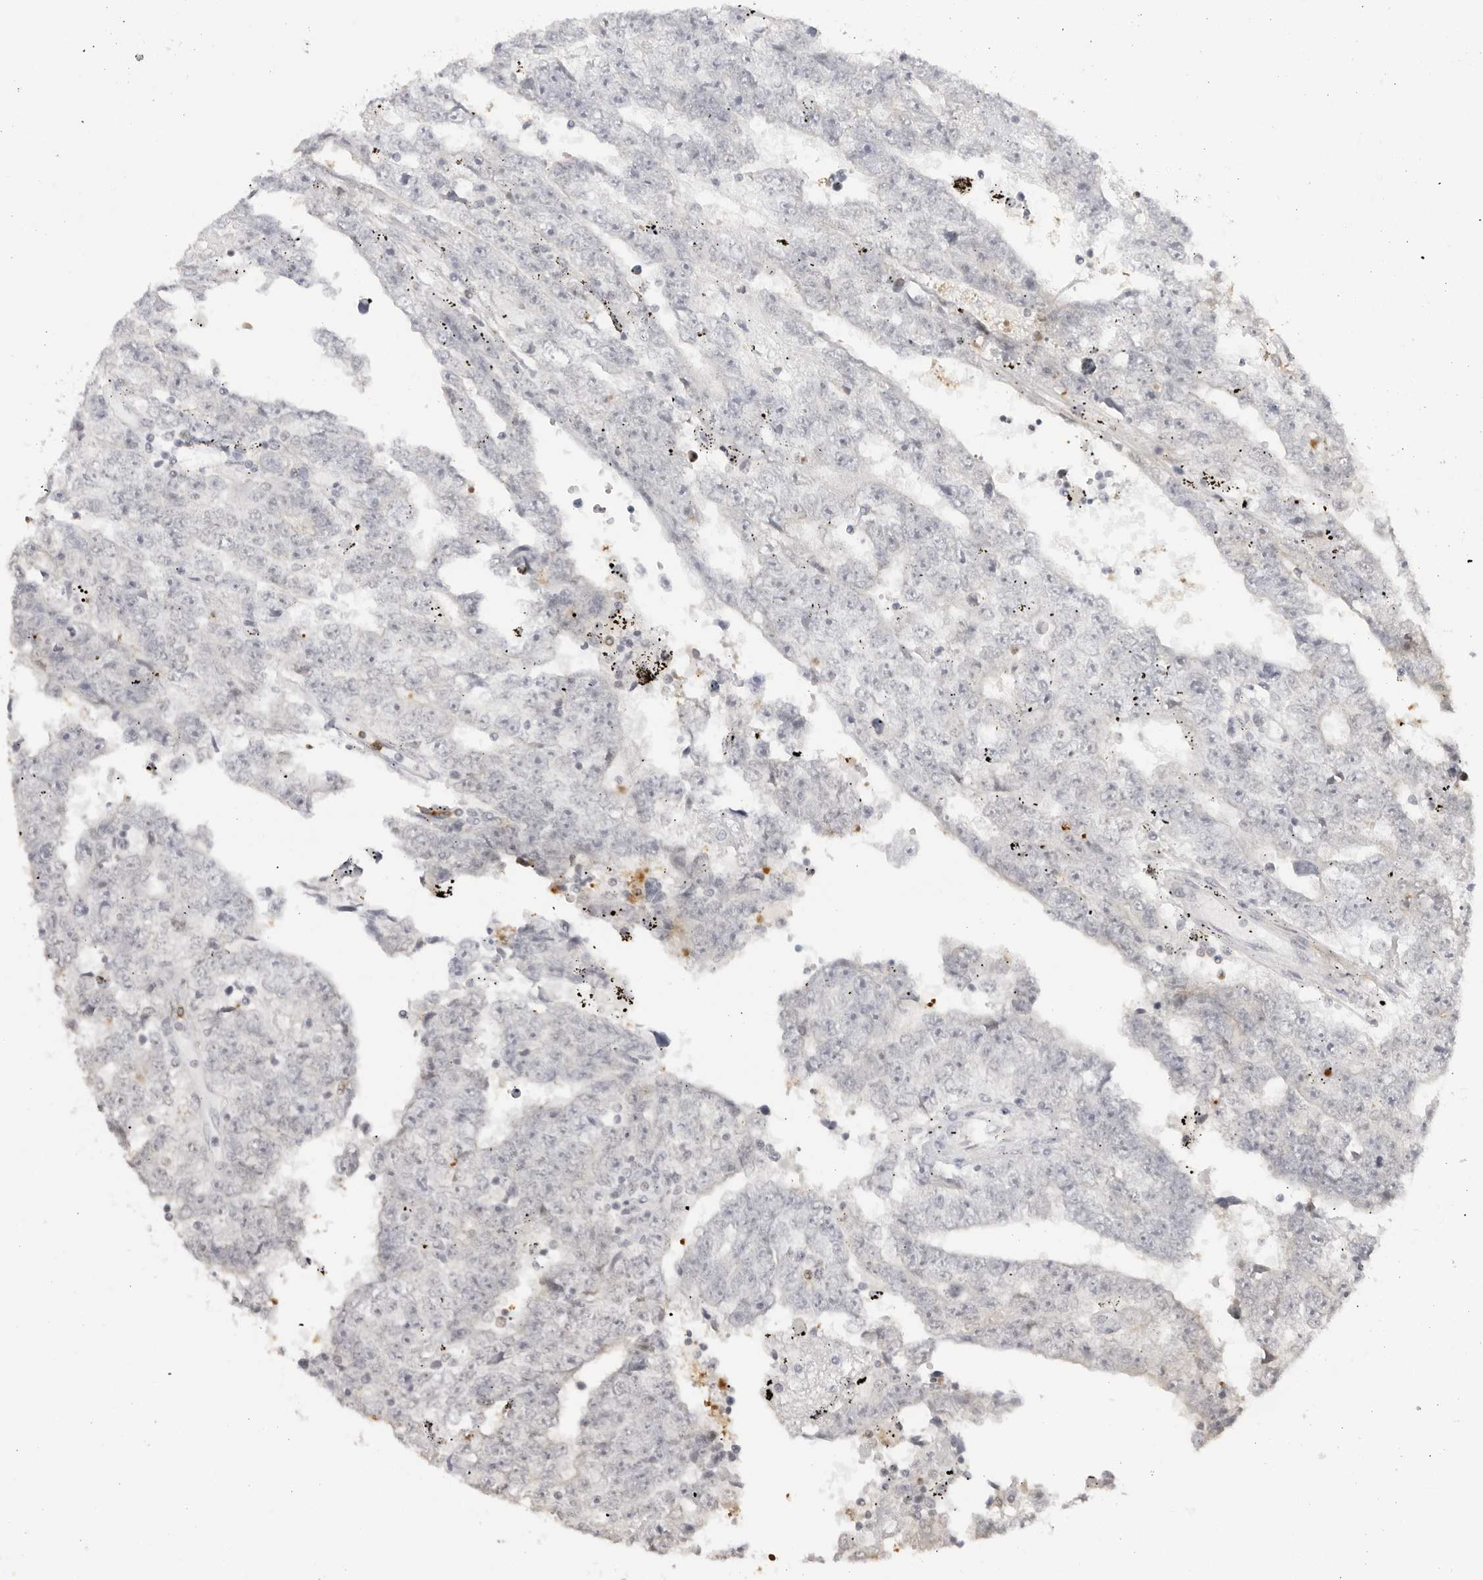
{"staining": {"intensity": "negative", "quantity": "none", "location": "none"}, "tissue": "testis cancer", "cell_type": "Tumor cells", "image_type": "cancer", "snomed": [{"axis": "morphology", "description": "Carcinoma, Embryonal, NOS"}, {"axis": "topography", "description": "Testis"}], "caption": "DAB (3,3'-diaminobenzidine) immunohistochemical staining of testis embryonal carcinoma demonstrates no significant positivity in tumor cells.", "gene": "RNF146", "patient": {"sex": "male", "age": 25}}